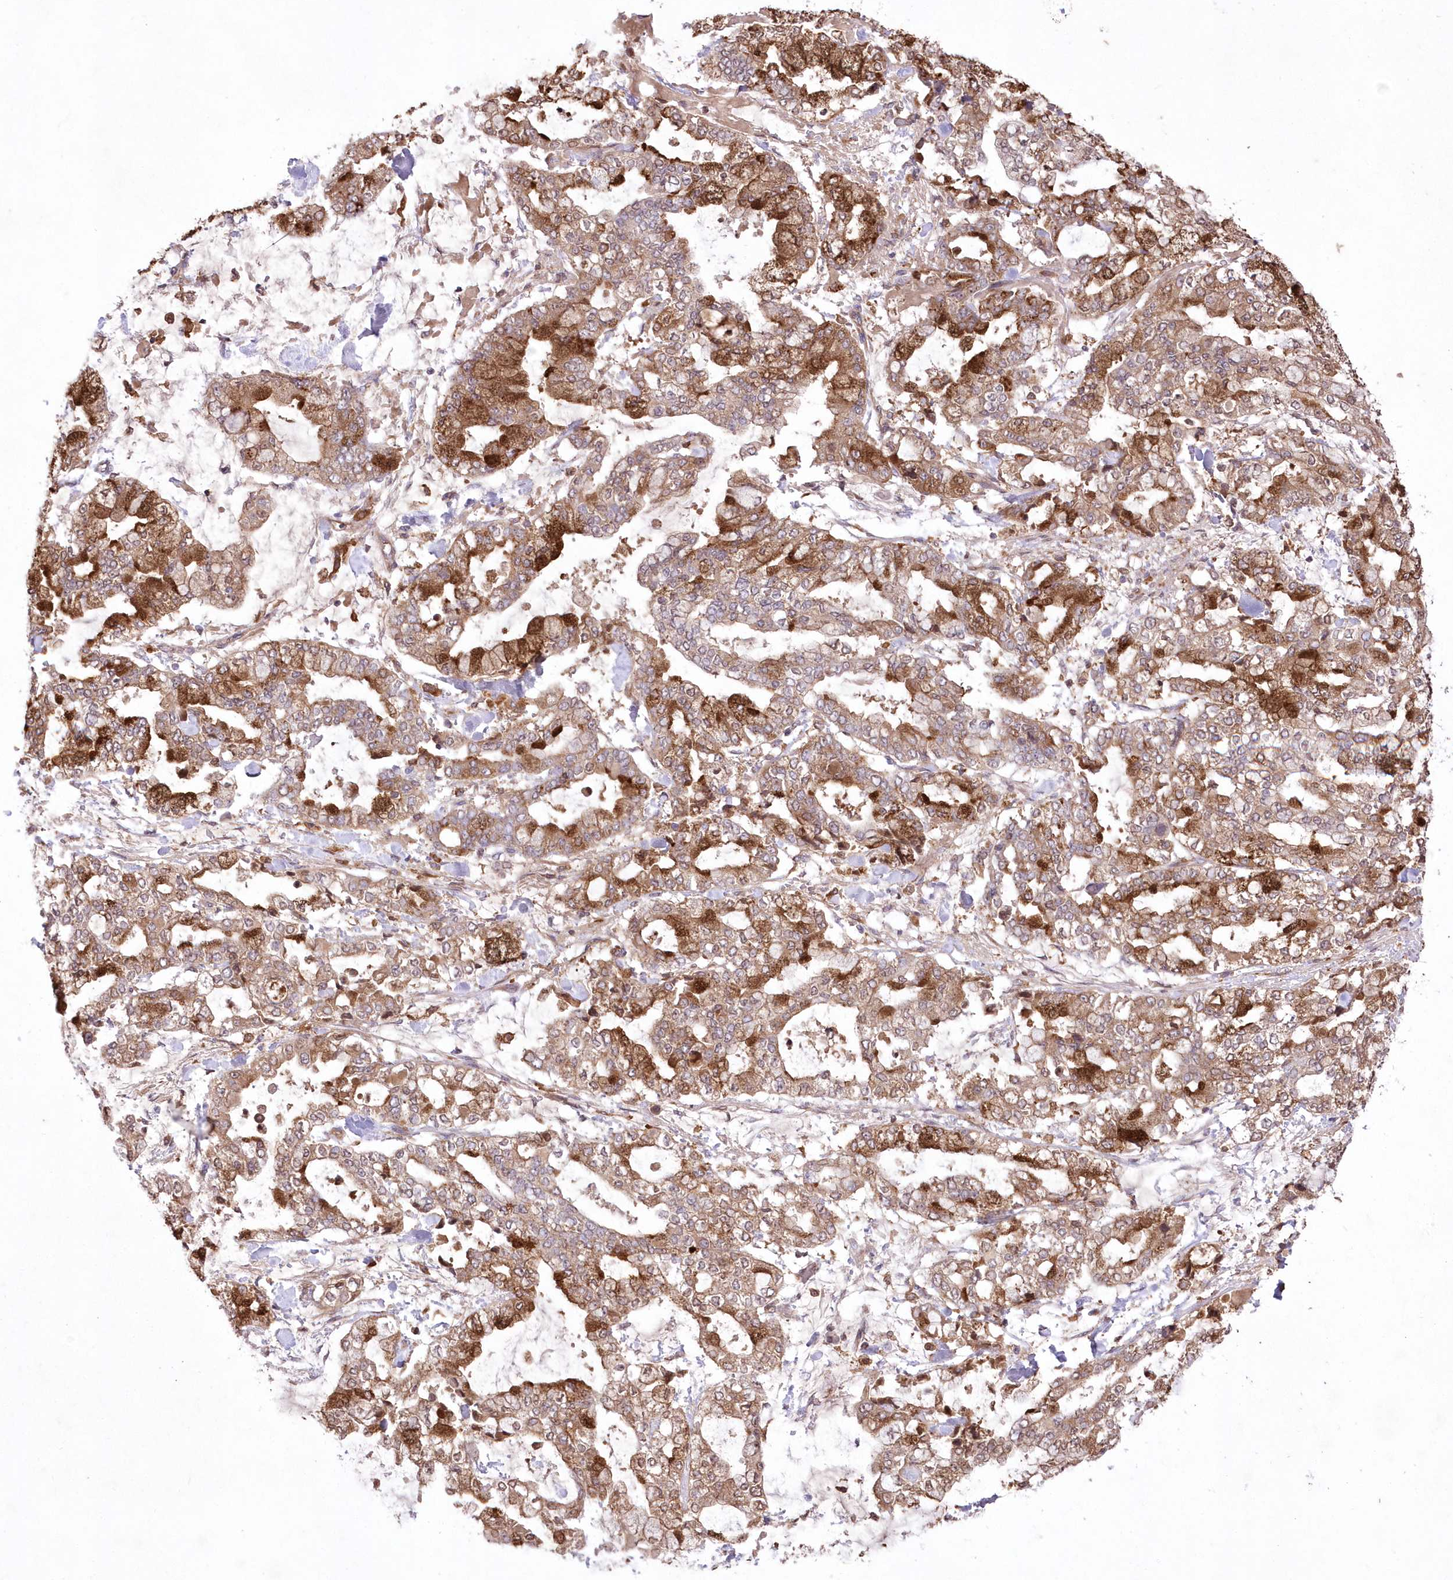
{"staining": {"intensity": "moderate", "quantity": ">75%", "location": "cytoplasmic/membranous,nuclear"}, "tissue": "stomach cancer", "cell_type": "Tumor cells", "image_type": "cancer", "snomed": [{"axis": "morphology", "description": "Normal tissue, NOS"}, {"axis": "morphology", "description": "Adenocarcinoma, NOS"}, {"axis": "topography", "description": "Stomach, upper"}, {"axis": "topography", "description": "Stomach"}], "caption": "Adenocarcinoma (stomach) tissue exhibits moderate cytoplasmic/membranous and nuclear expression in approximately >75% of tumor cells, visualized by immunohistochemistry.", "gene": "FCHO2", "patient": {"sex": "male", "age": 76}}